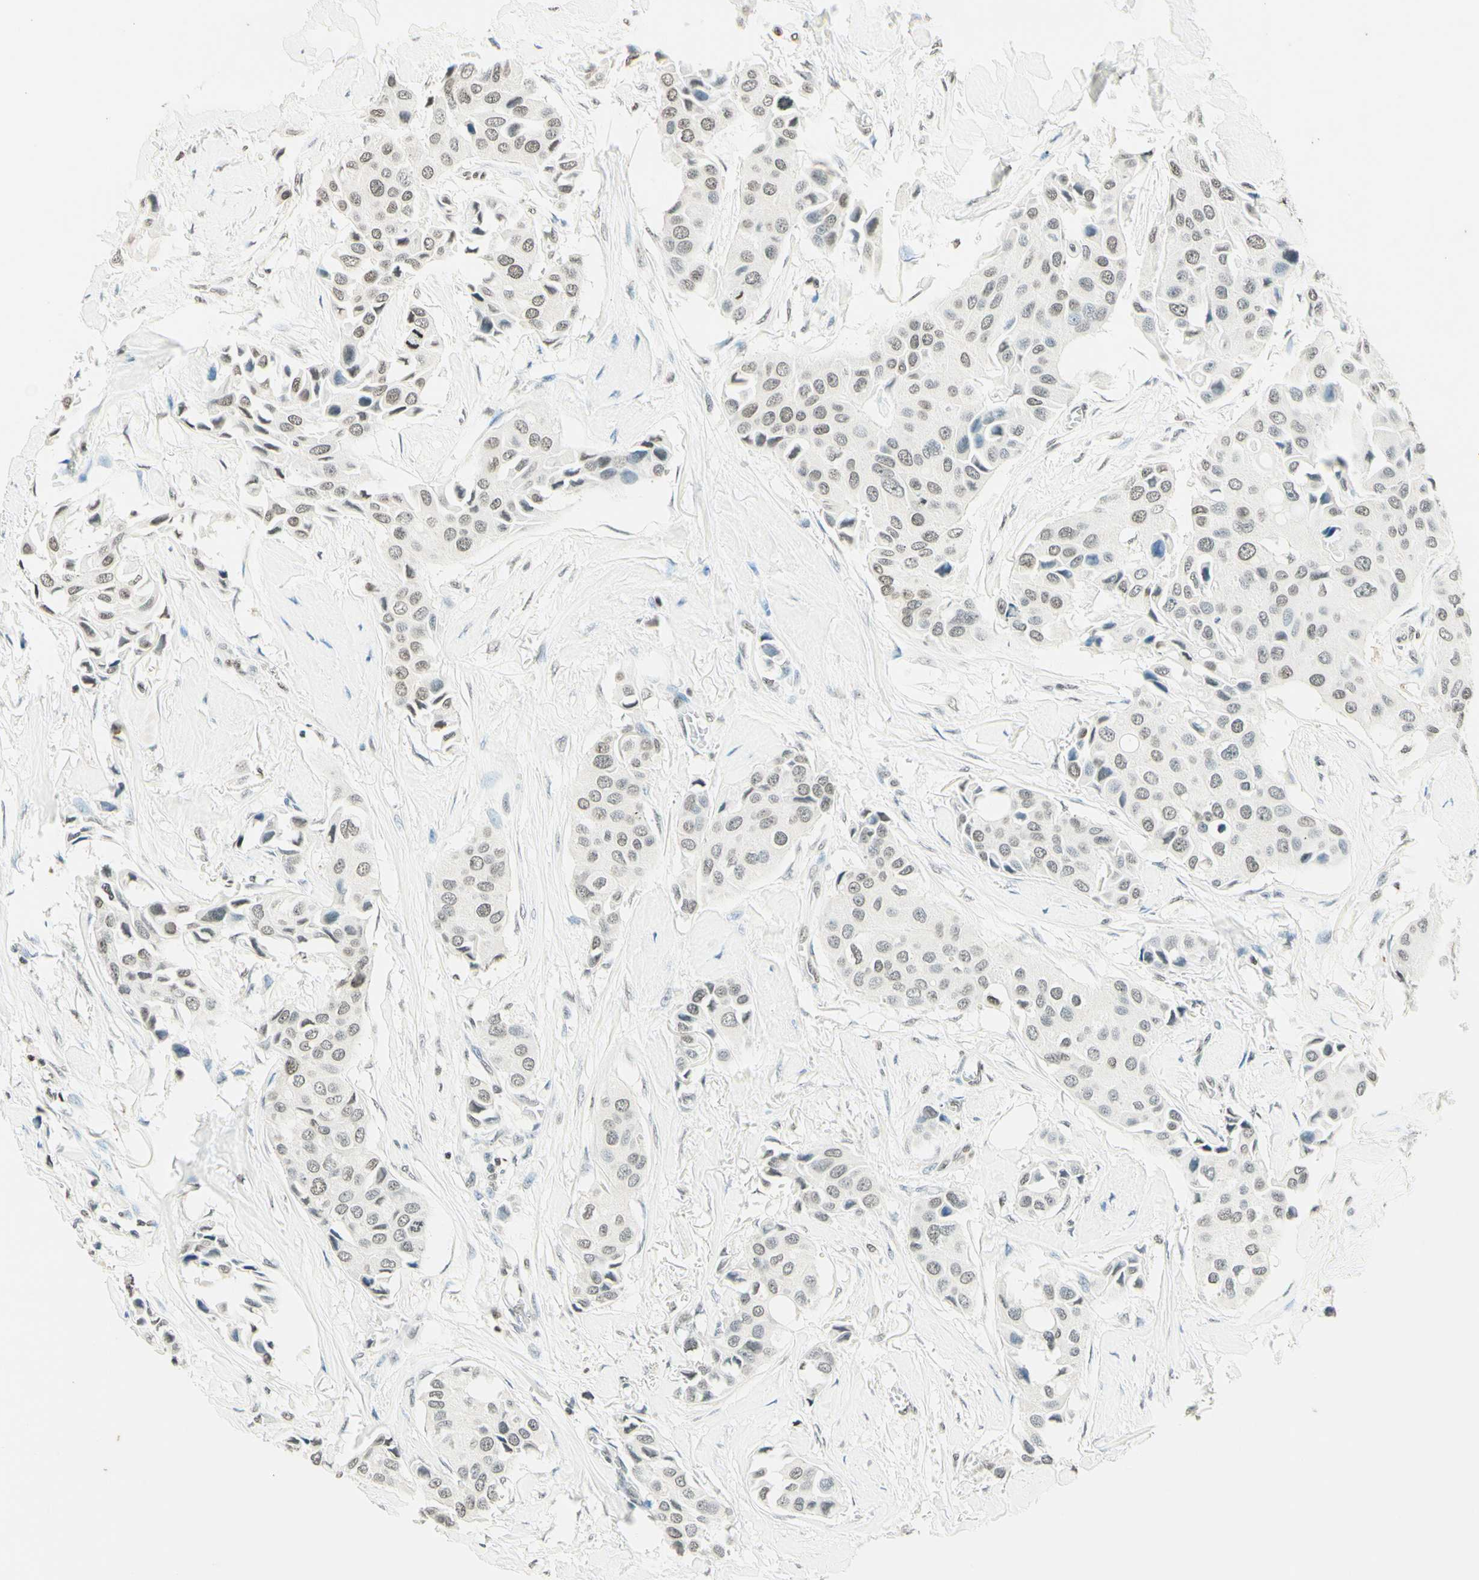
{"staining": {"intensity": "weak", "quantity": "25%-75%", "location": "nuclear"}, "tissue": "breast cancer", "cell_type": "Tumor cells", "image_type": "cancer", "snomed": [{"axis": "morphology", "description": "Duct carcinoma"}, {"axis": "topography", "description": "Breast"}], "caption": "Breast intraductal carcinoma stained for a protein (brown) displays weak nuclear positive staining in about 25%-75% of tumor cells.", "gene": "MSH2", "patient": {"sex": "female", "age": 80}}